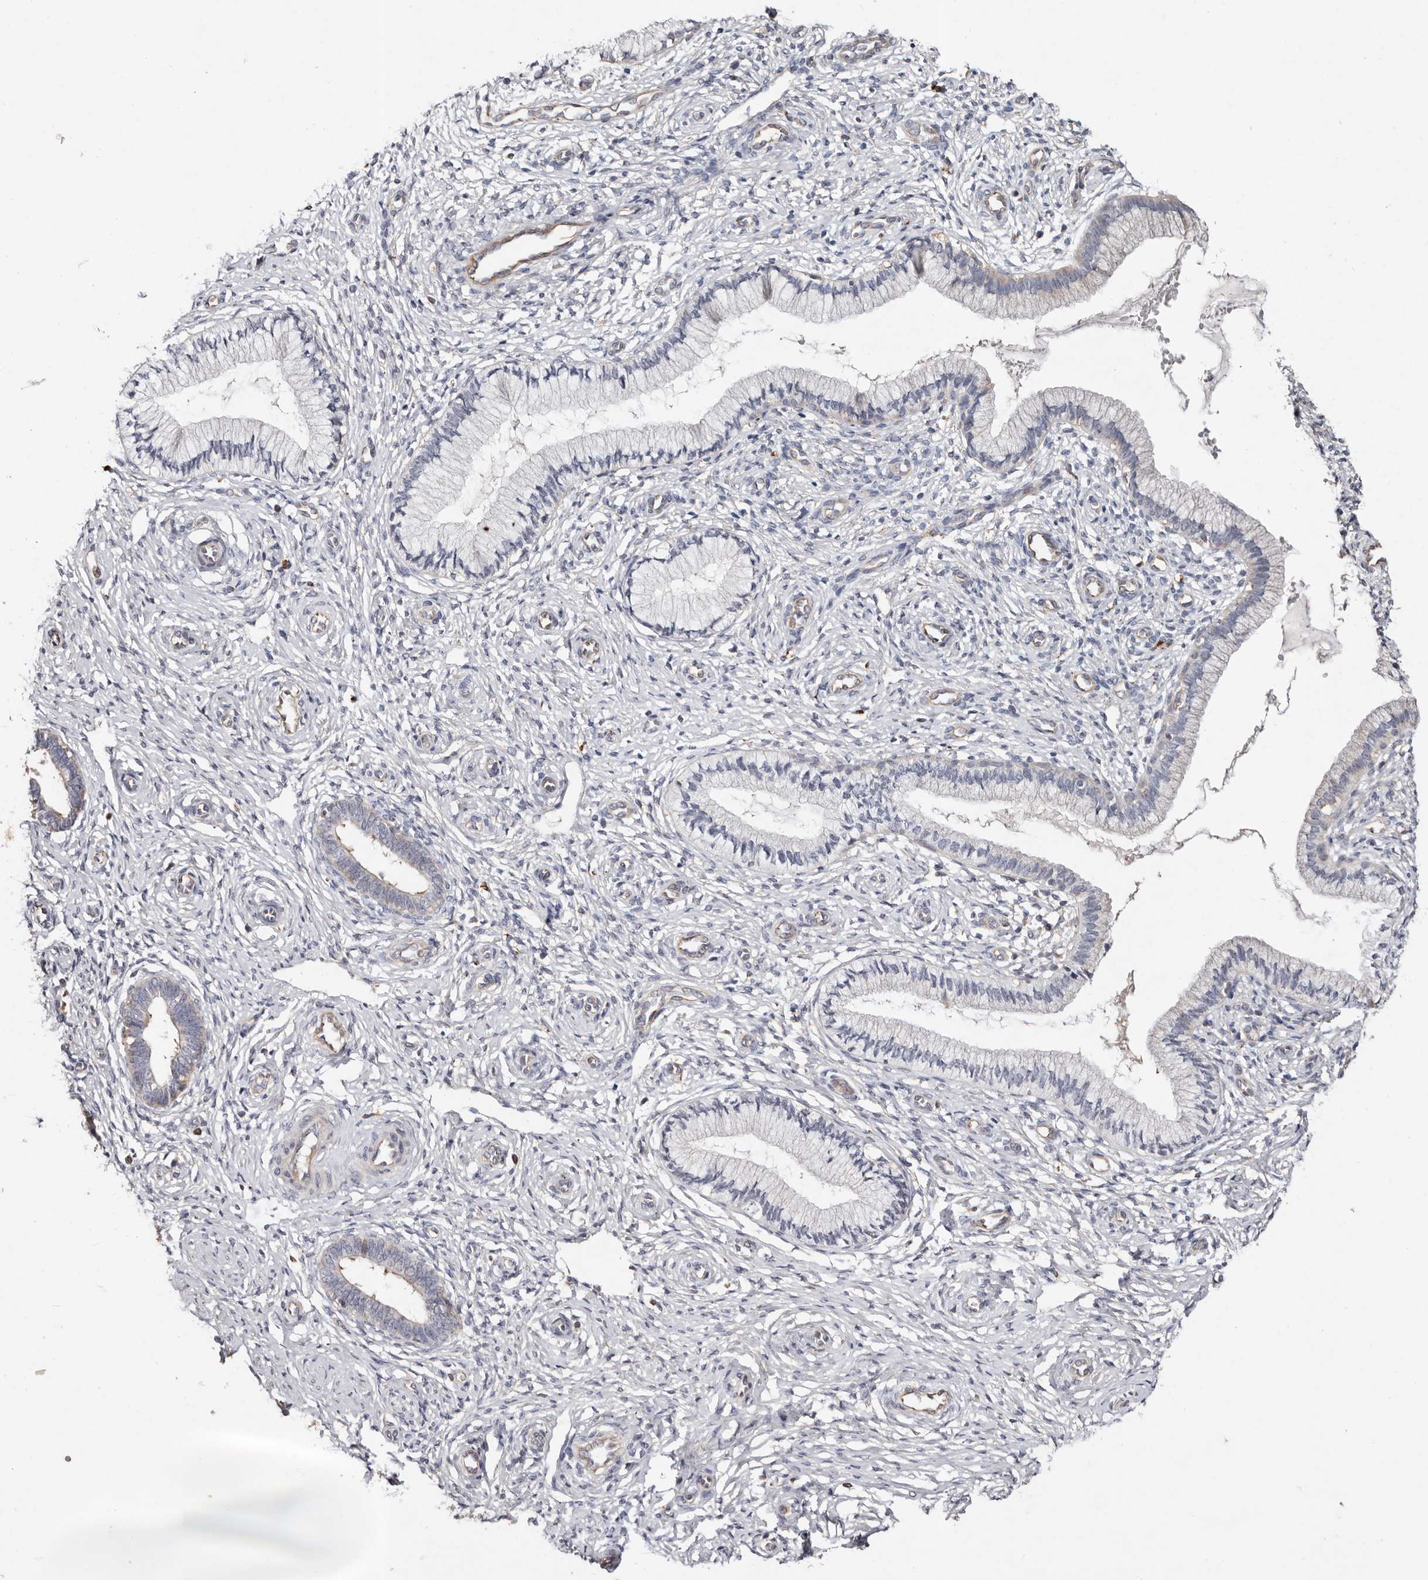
{"staining": {"intensity": "negative", "quantity": "none", "location": "none"}, "tissue": "cervix", "cell_type": "Glandular cells", "image_type": "normal", "snomed": [{"axis": "morphology", "description": "Normal tissue, NOS"}, {"axis": "topography", "description": "Cervix"}], "caption": "An IHC image of unremarkable cervix is shown. There is no staining in glandular cells of cervix.", "gene": "THBS3", "patient": {"sex": "female", "age": 27}}